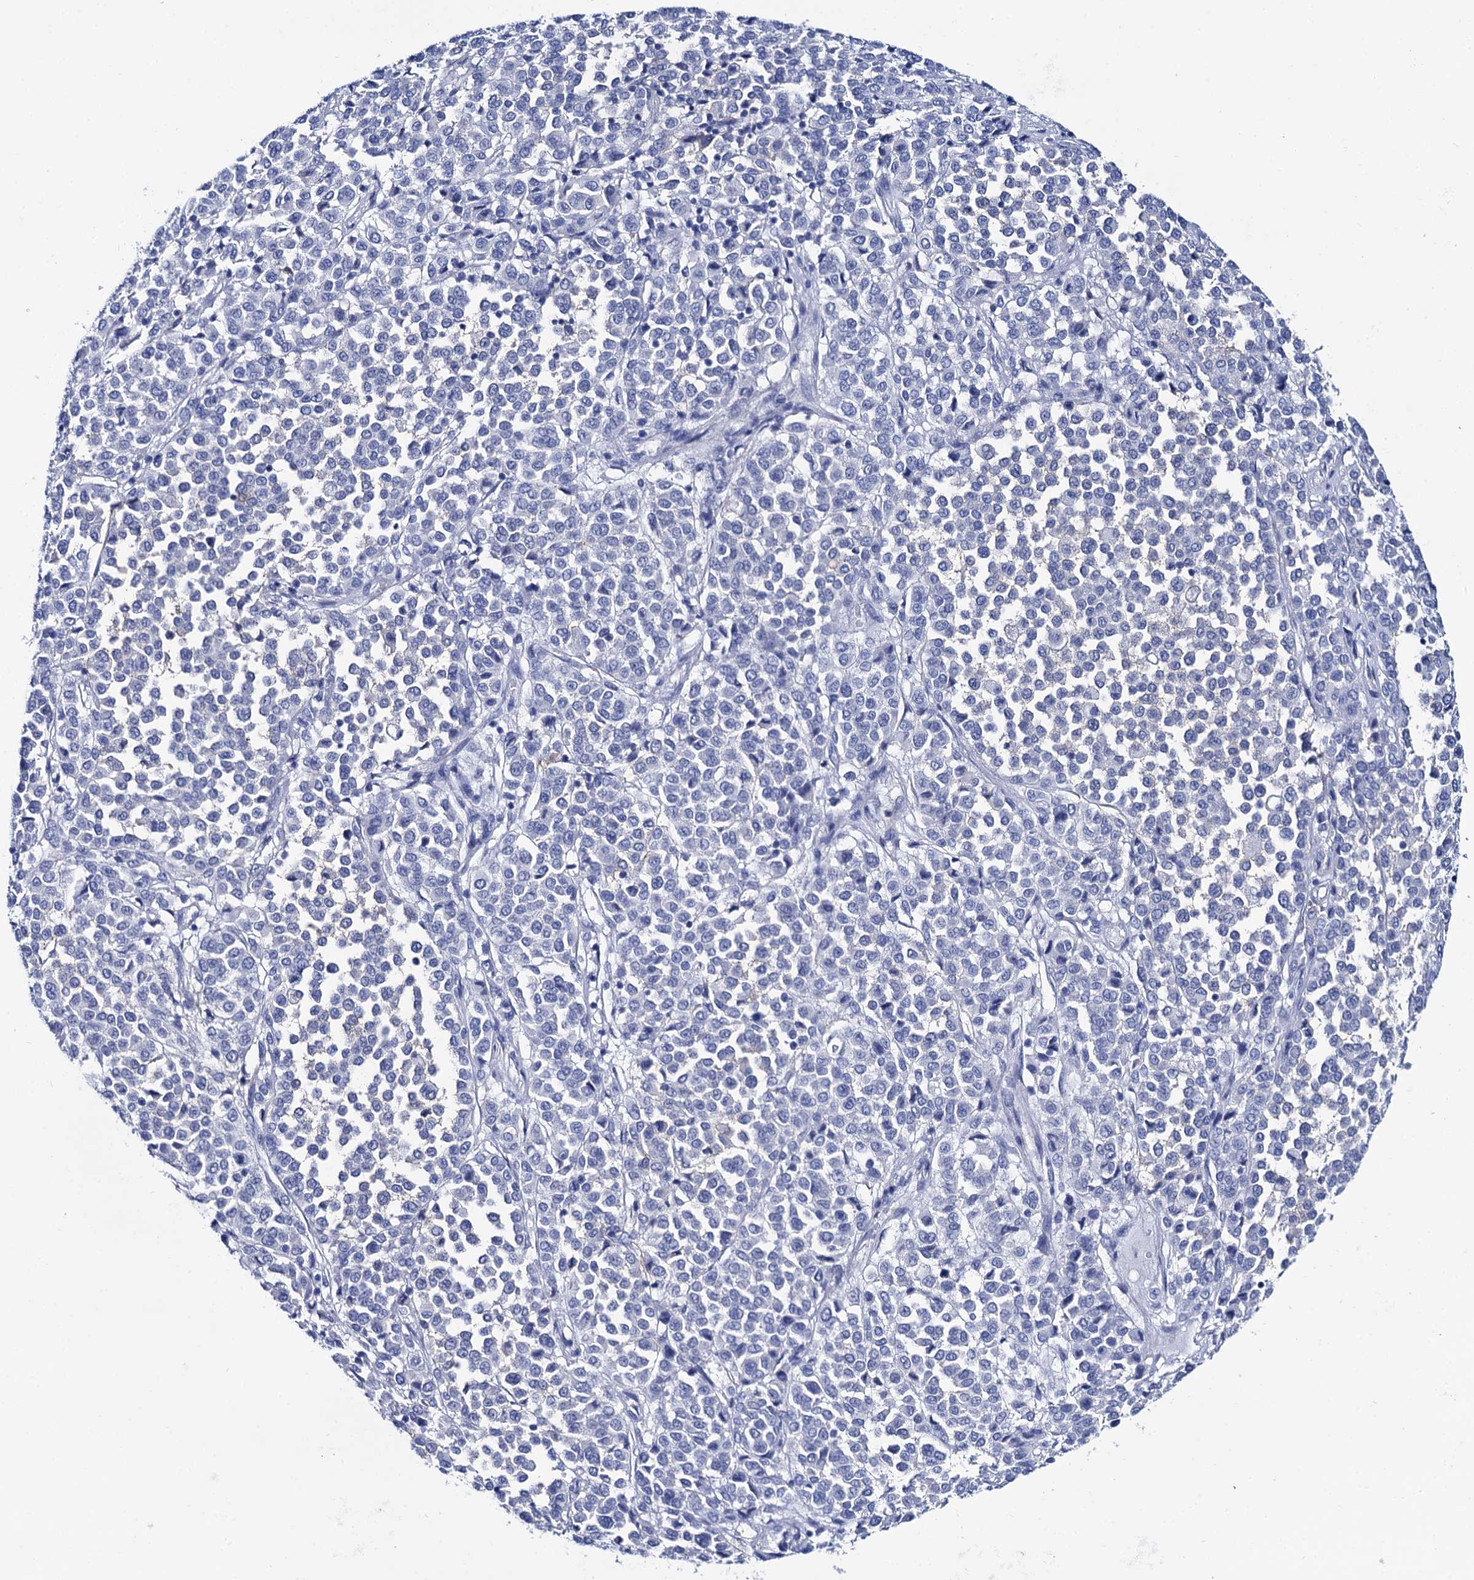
{"staining": {"intensity": "negative", "quantity": "none", "location": "none"}, "tissue": "melanoma", "cell_type": "Tumor cells", "image_type": "cancer", "snomed": [{"axis": "morphology", "description": "Malignant melanoma, Metastatic site"}, {"axis": "topography", "description": "Pancreas"}], "caption": "This micrograph is of malignant melanoma (metastatic site) stained with immunohistochemistry (IHC) to label a protein in brown with the nuclei are counter-stained blue. There is no positivity in tumor cells. (Immunohistochemistry, brightfield microscopy, high magnification).", "gene": "RAB3IP", "patient": {"sex": "female", "age": 30}}